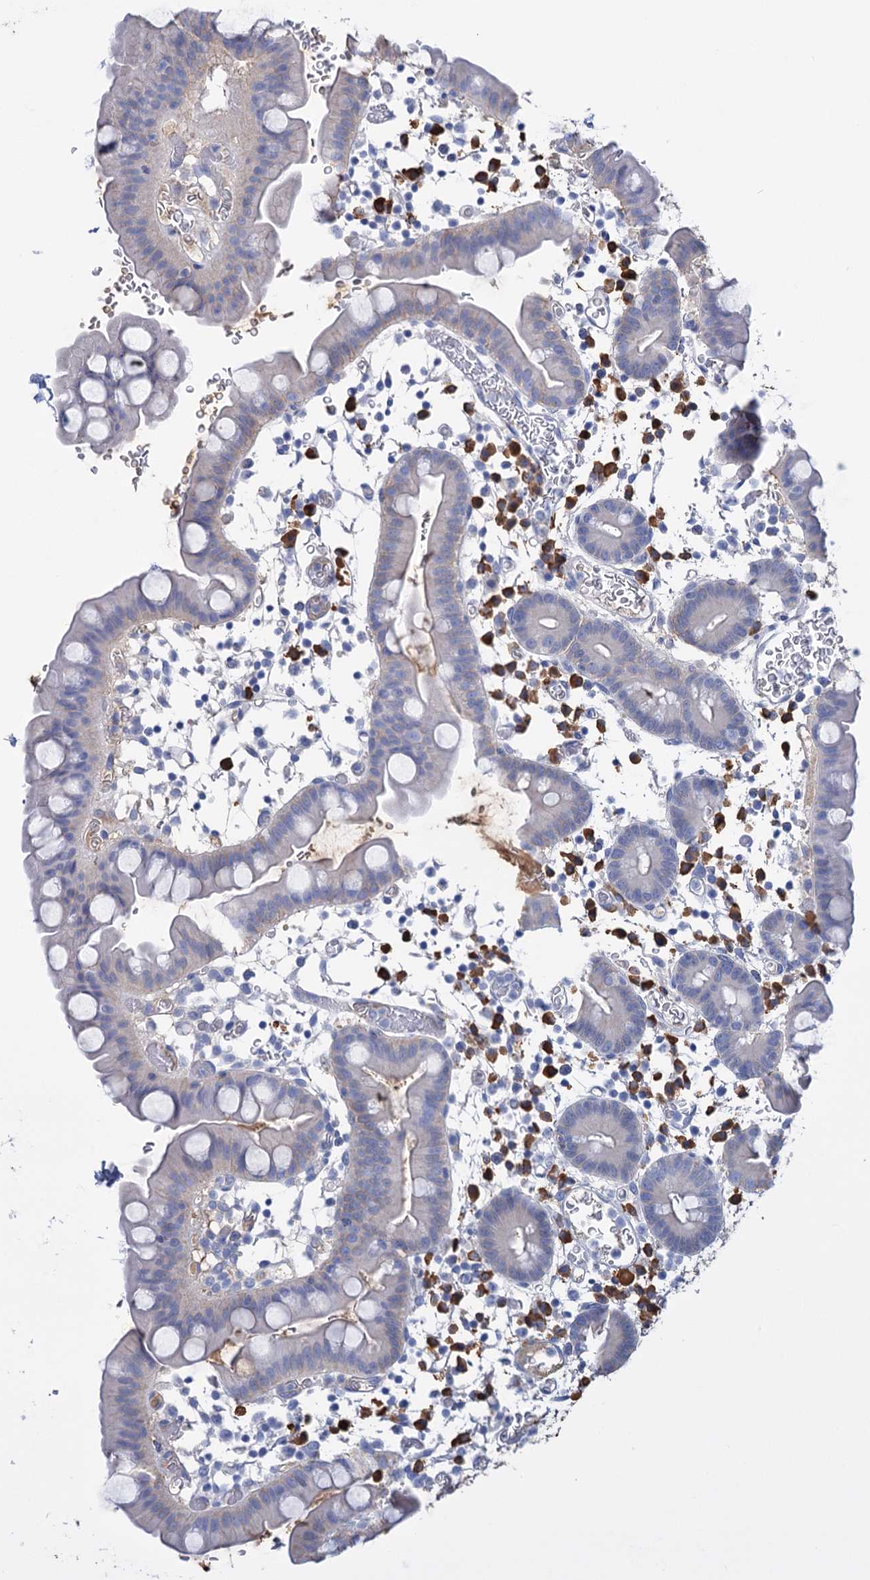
{"staining": {"intensity": "negative", "quantity": "none", "location": "none"}, "tissue": "small intestine", "cell_type": "Glandular cells", "image_type": "normal", "snomed": [{"axis": "morphology", "description": "Normal tissue, NOS"}, {"axis": "topography", "description": "Stomach, upper"}, {"axis": "topography", "description": "Stomach, lower"}, {"axis": "topography", "description": "Small intestine"}], "caption": "This is an IHC histopathology image of unremarkable human small intestine. There is no positivity in glandular cells.", "gene": "FBXW12", "patient": {"sex": "male", "age": 68}}